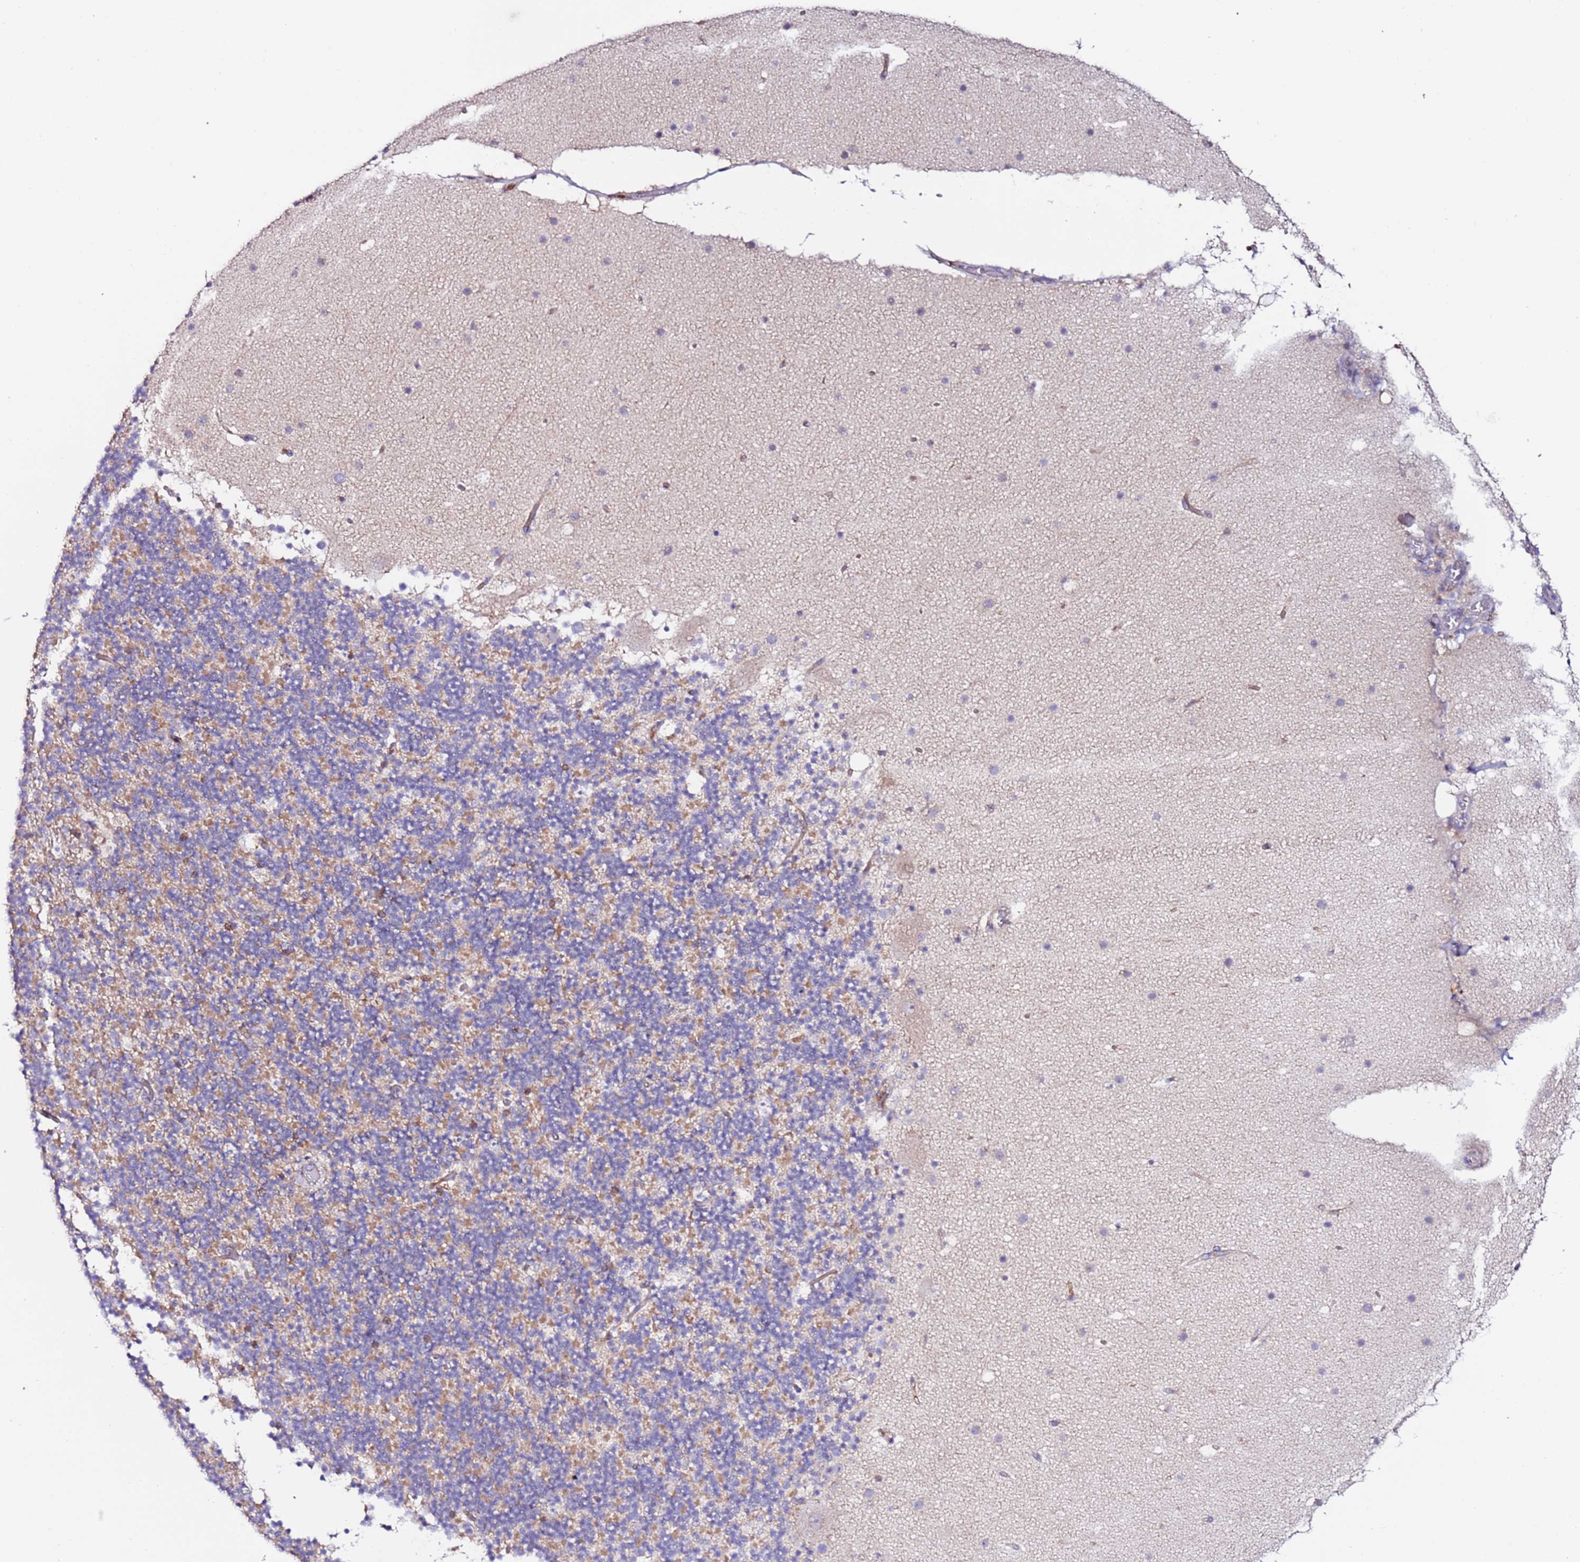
{"staining": {"intensity": "moderate", "quantity": "<25%", "location": "cytoplasmic/membranous"}, "tissue": "cerebellum", "cell_type": "Cells in granular layer", "image_type": "normal", "snomed": [{"axis": "morphology", "description": "Normal tissue, NOS"}, {"axis": "topography", "description": "Cerebellum"}], "caption": "Immunohistochemical staining of normal human cerebellum shows moderate cytoplasmic/membranous protein expression in about <25% of cells in granular layer.", "gene": "FLVCR1", "patient": {"sex": "male", "age": 57}}